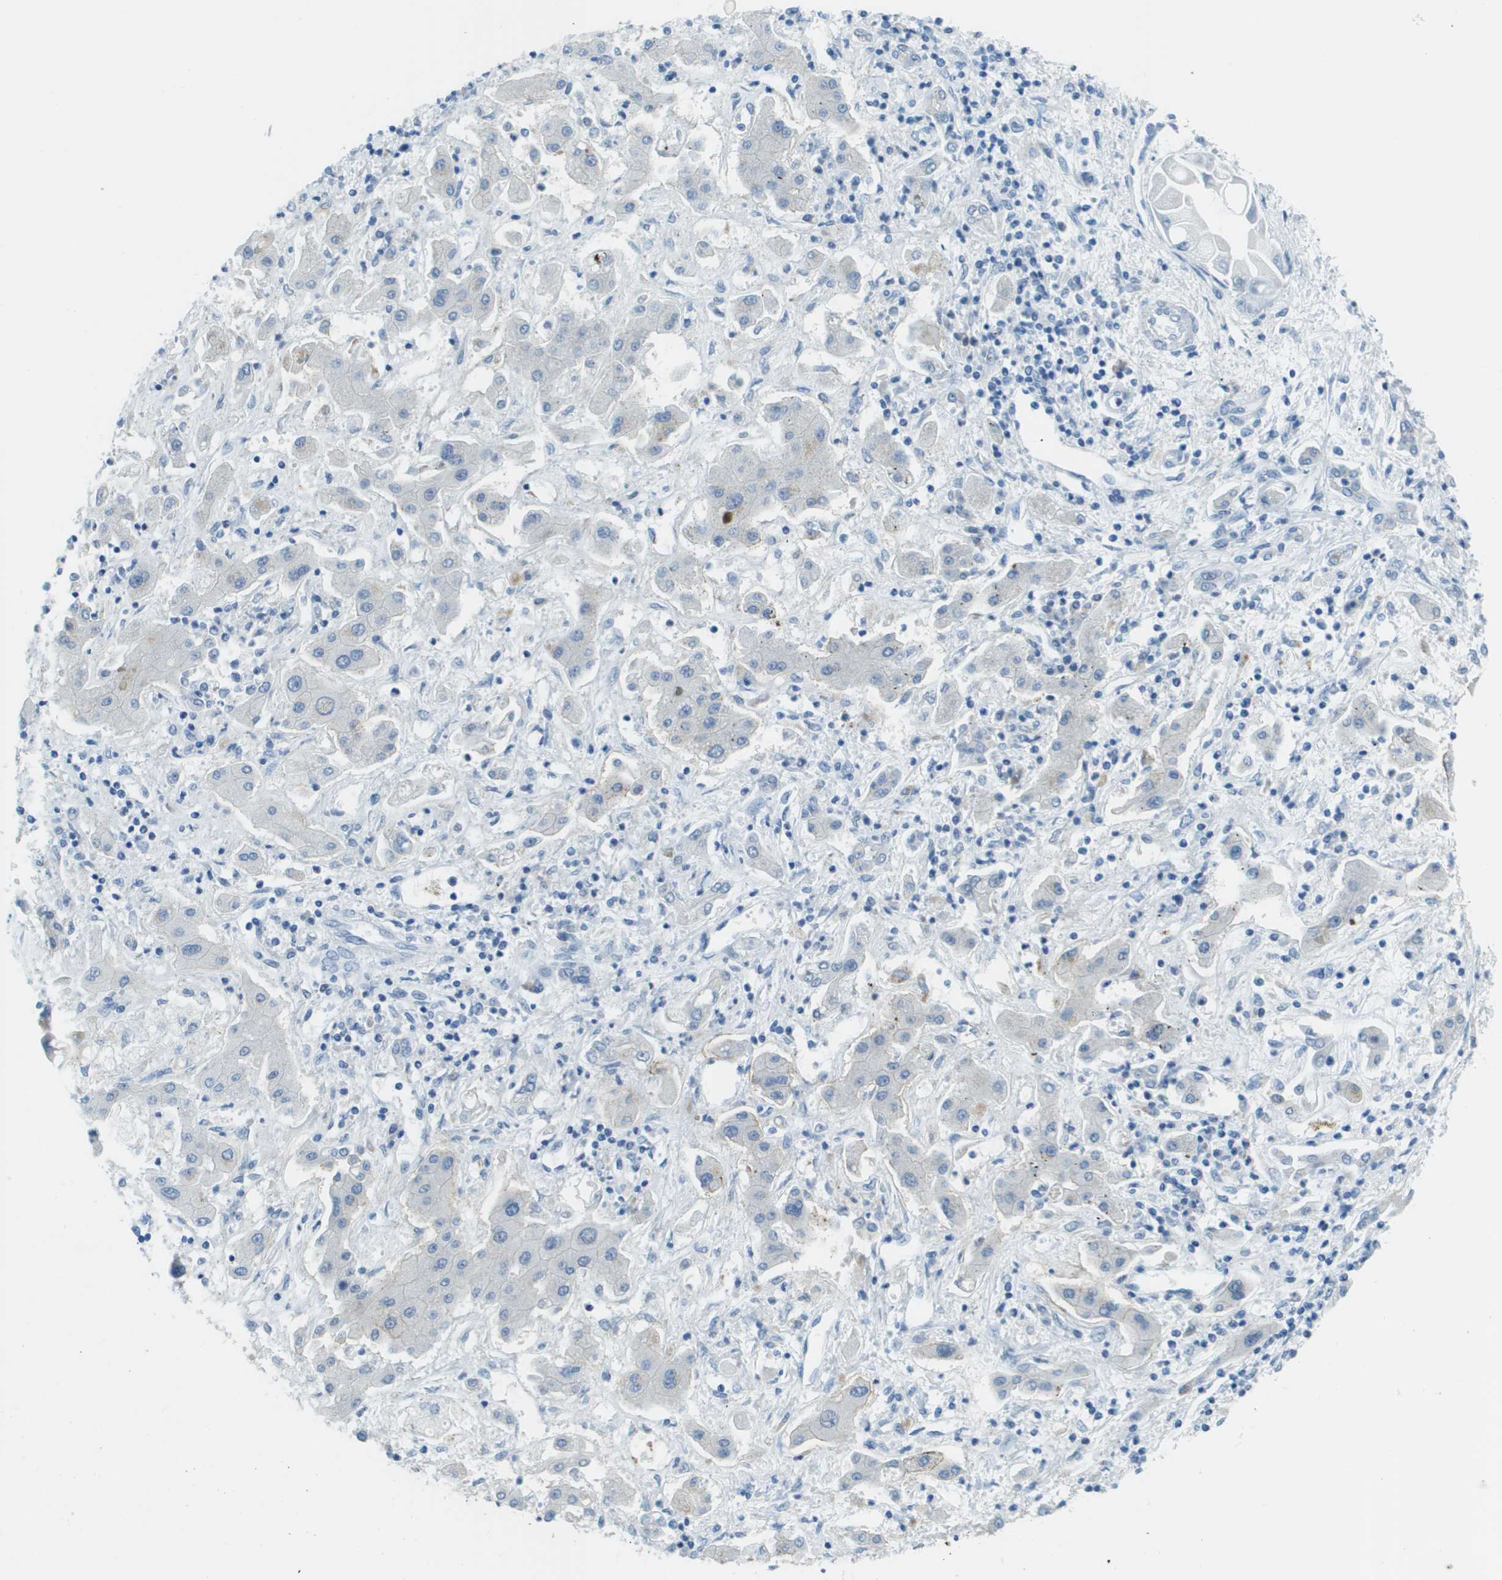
{"staining": {"intensity": "negative", "quantity": "none", "location": "none"}, "tissue": "liver cancer", "cell_type": "Tumor cells", "image_type": "cancer", "snomed": [{"axis": "morphology", "description": "Cholangiocarcinoma"}, {"axis": "topography", "description": "Liver"}], "caption": "Tumor cells show no significant protein expression in liver cancer. (DAB (3,3'-diaminobenzidine) immunohistochemistry (IHC) with hematoxylin counter stain).", "gene": "SDC1", "patient": {"sex": "male", "age": 50}}